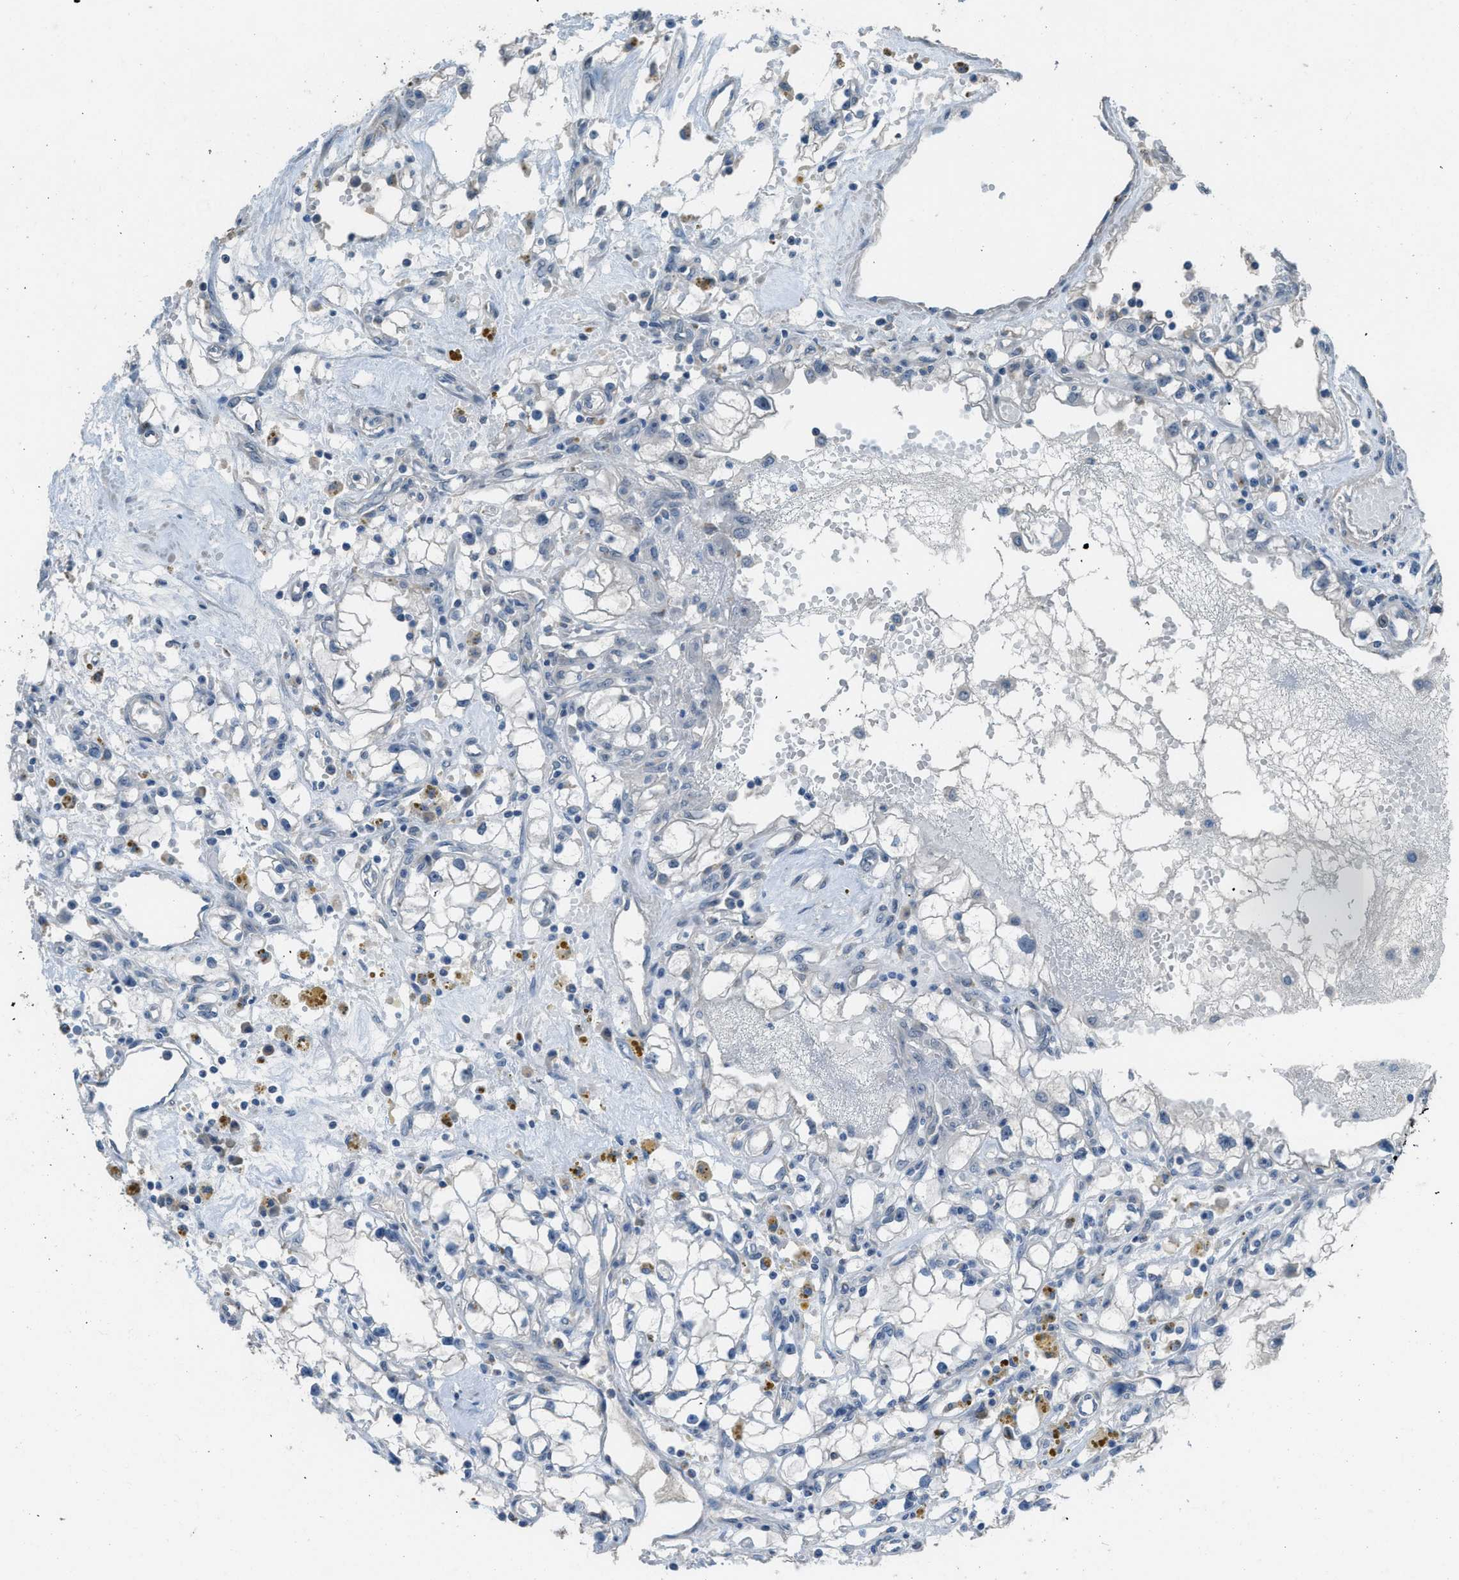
{"staining": {"intensity": "negative", "quantity": "none", "location": "none"}, "tissue": "renal cancer", "cell_type": "Tumor cells", "image_type": "cancer", "snomed": [{"axis": "morphology", "description": "Adenocarcinoma, NOS"}, {"axis": "topography", "description": "Kidney"}], "caption": "The histopathology image demonstrates no significant expression in tumor cells of renal adenocarcinoma. (Stains: DAB IHC with hematoxylin counter stain, Microscopy: brightfield microscopy at high magnification).", "gene": "TIMD4", "patient": {"sex": "male", "age": 56}}